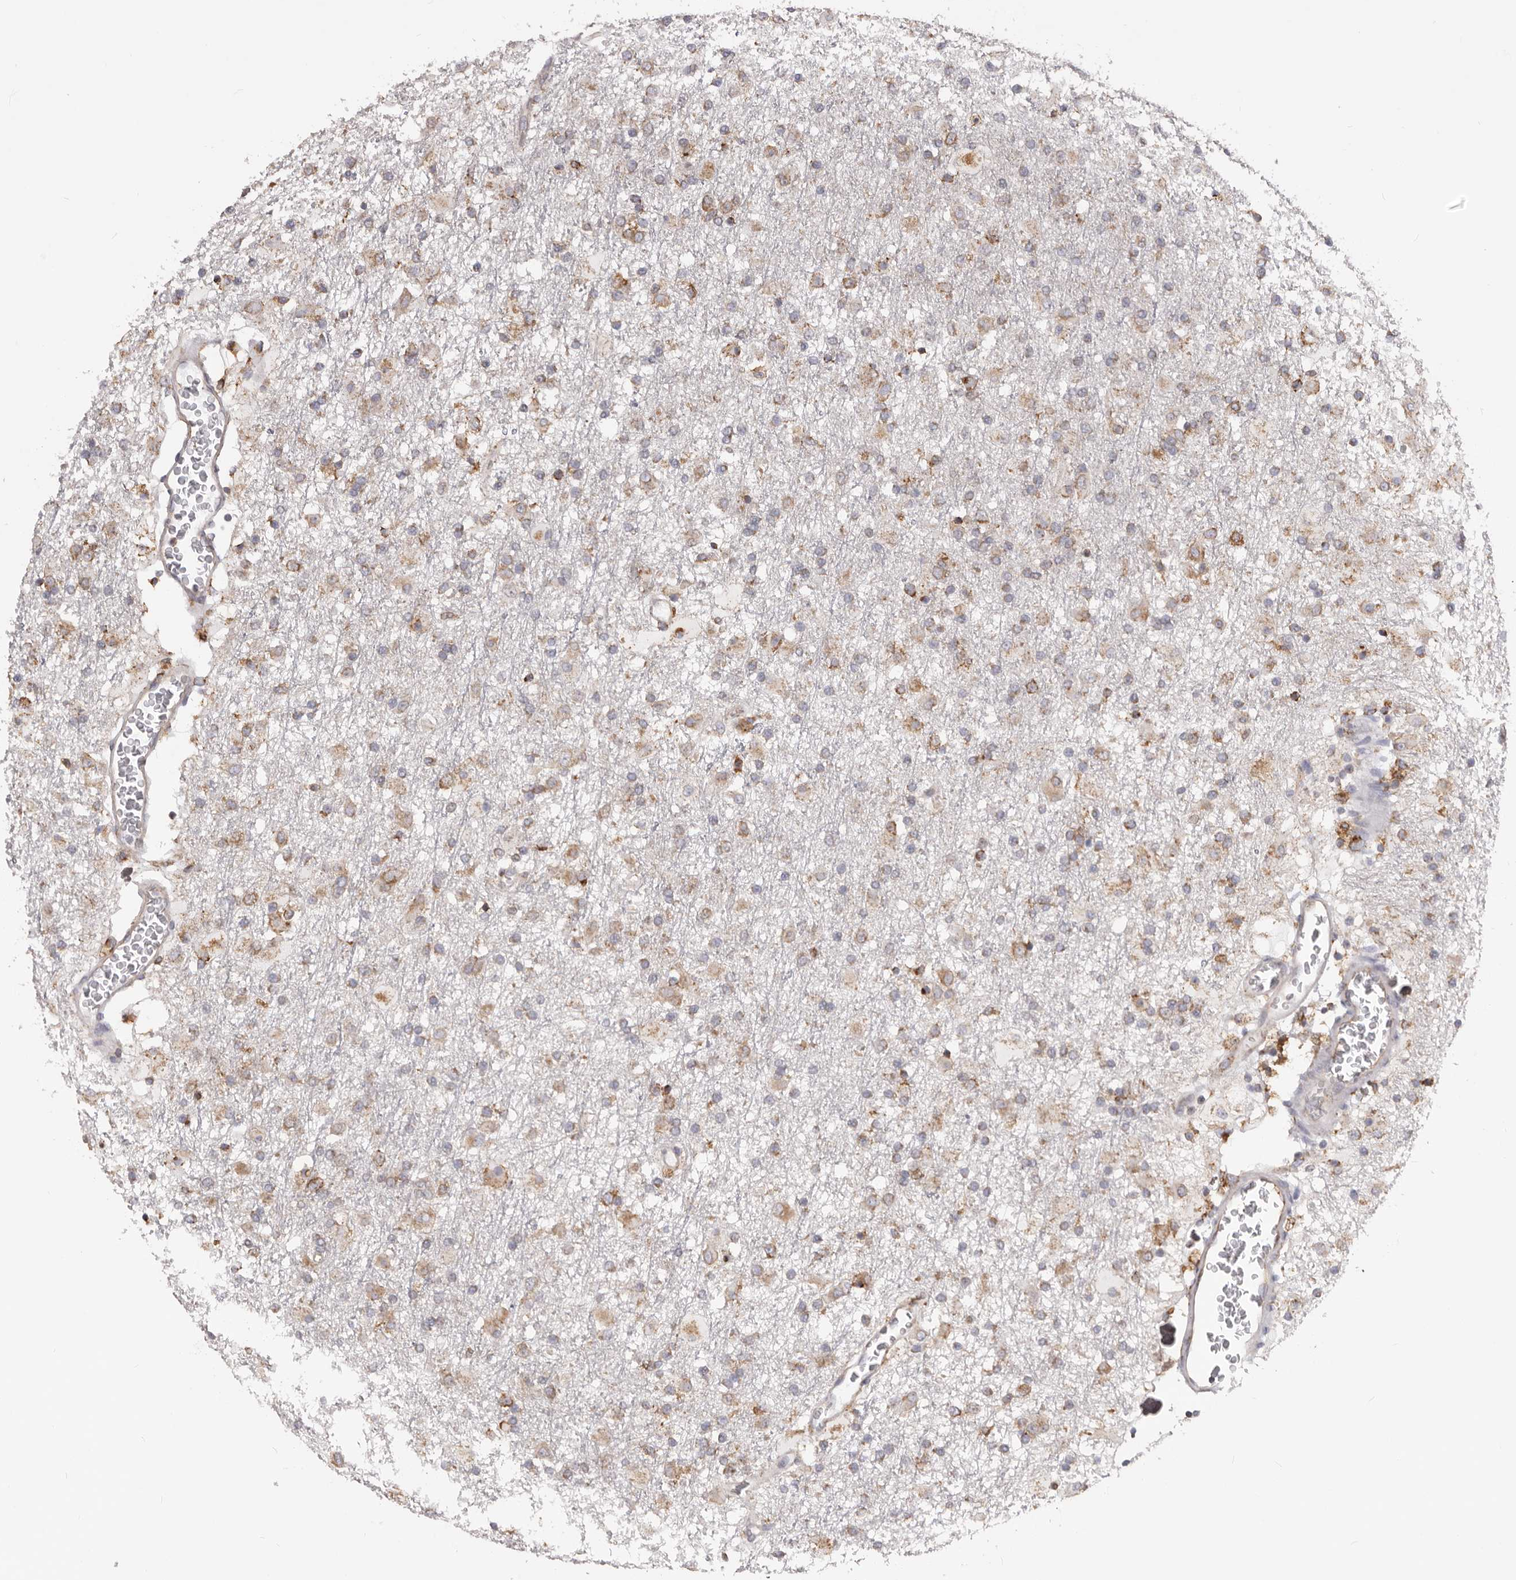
{"staining": {"intensity": "moderate", "quantity": ">75%", "location": "cytoplasmic/membranous"}, "tissue": "glioma", "cell_type": "Tumor cells", "image_type": "cancer", "snomed": [{"axis": "morphology", "description": "Glioma, malignant, Low grade"}, {"axis": "topography", "description": "Brain"}], "caption": "Malignant low-grade glioma tissue shows moderate cytoplasmic/membranous staining in about >75% of tumor cells Immunohistochemistry stains the protein of interest in brown and the nuclei are stained blue.", "gene": "QRSL1", "patient": {"sex": "male", "age": 65}}